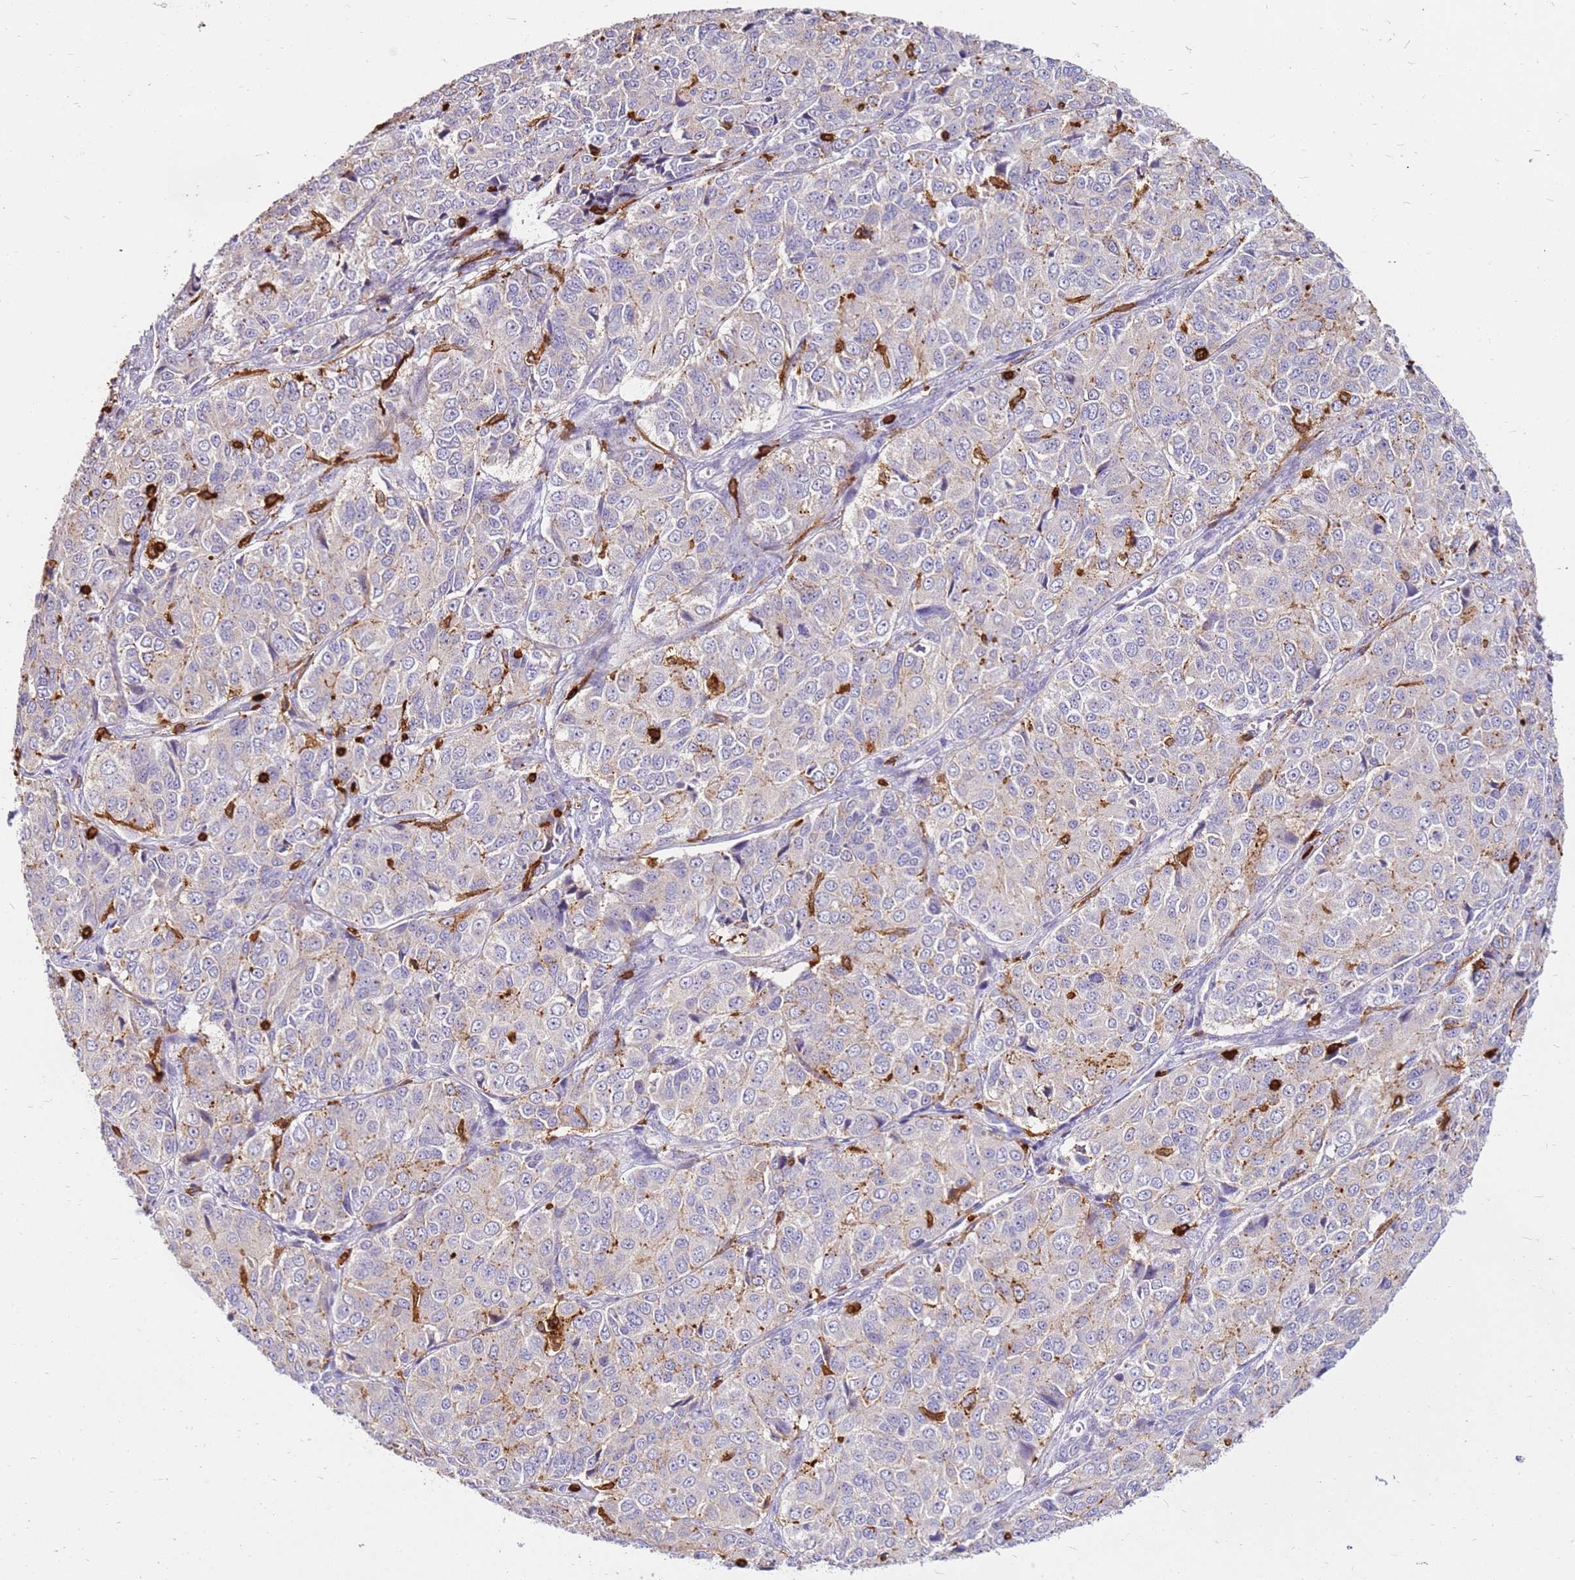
{"staining": {"intensity": "negative", "quantity": "none", "location": "none"}, "tissue": "ovarian cancer", "cell_type": "Tumor cells", "image_type": "cancer", "snomed": [{"axis": "morphology", "description": "Carcinoma, endometroid"}, {"axis": "topography", "description": "Ovary"}], "caption": "This is an immunohistochemistry (IHC) micrograph of ovarian cancer (endometroid carcinoma). There is no staining in tumor cells.", "gene": "CORO1A", "patient": {"sex": "female", "age": 51}}